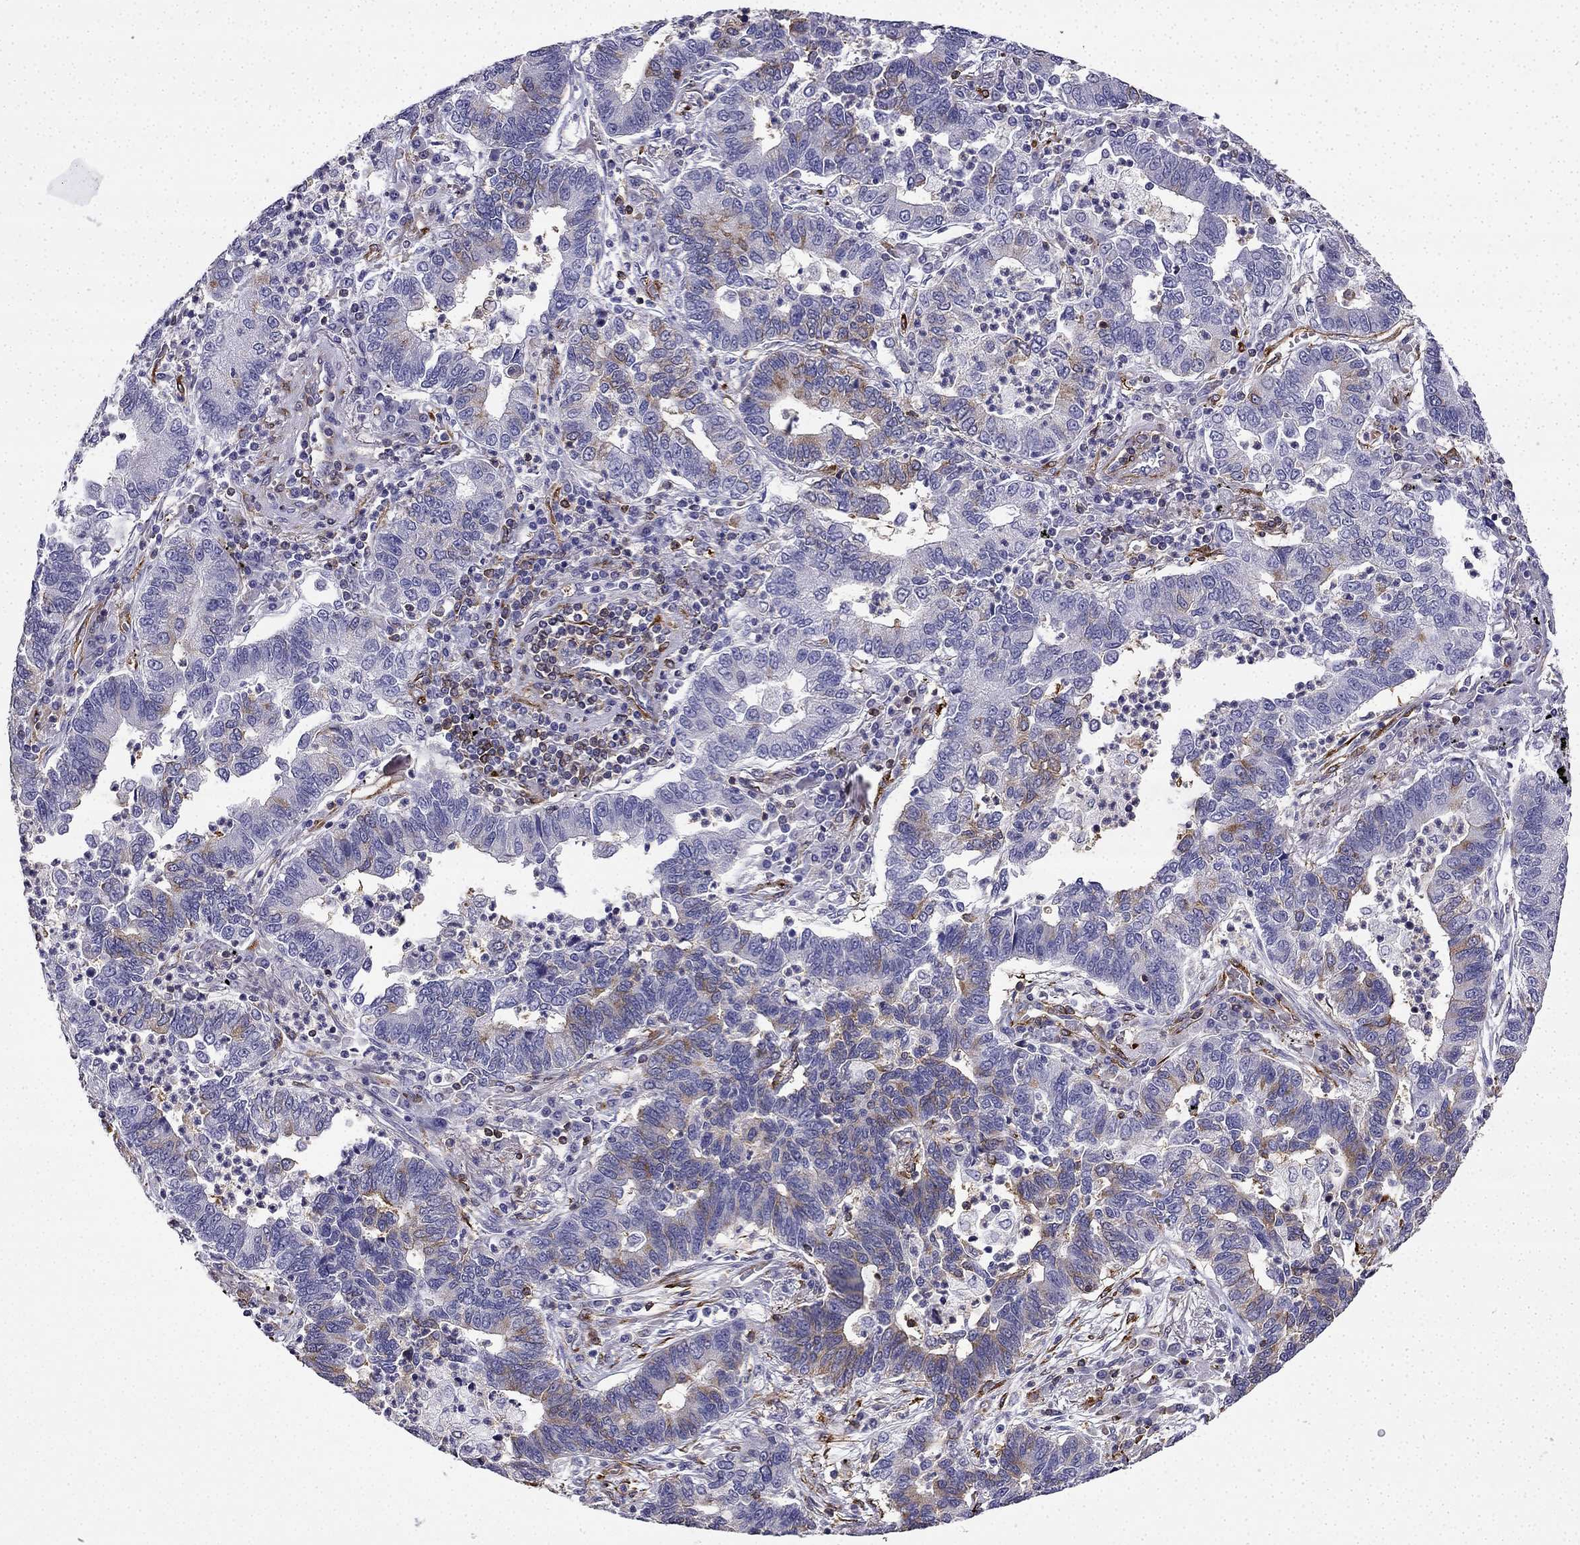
{"staining": {"intensity": "moderate", "quantity": "25%-75%", "location": "cytoplasmic/membranous"}, "tissue": "lung cancer", "cell_type": "Tumor cells", "image_type": "cancer", "snomed": [{"axis": "morphology", "description": "Adenocarcinoma, NOS"}, {"axis": "topography", "description": "Lung"}], "caption": "Lung adenocarcinoma stained with a protein marker reveals moderate staining in tumor cells.", "gene": "MAP4", "patient": {"sex": "female", "age": 57}}